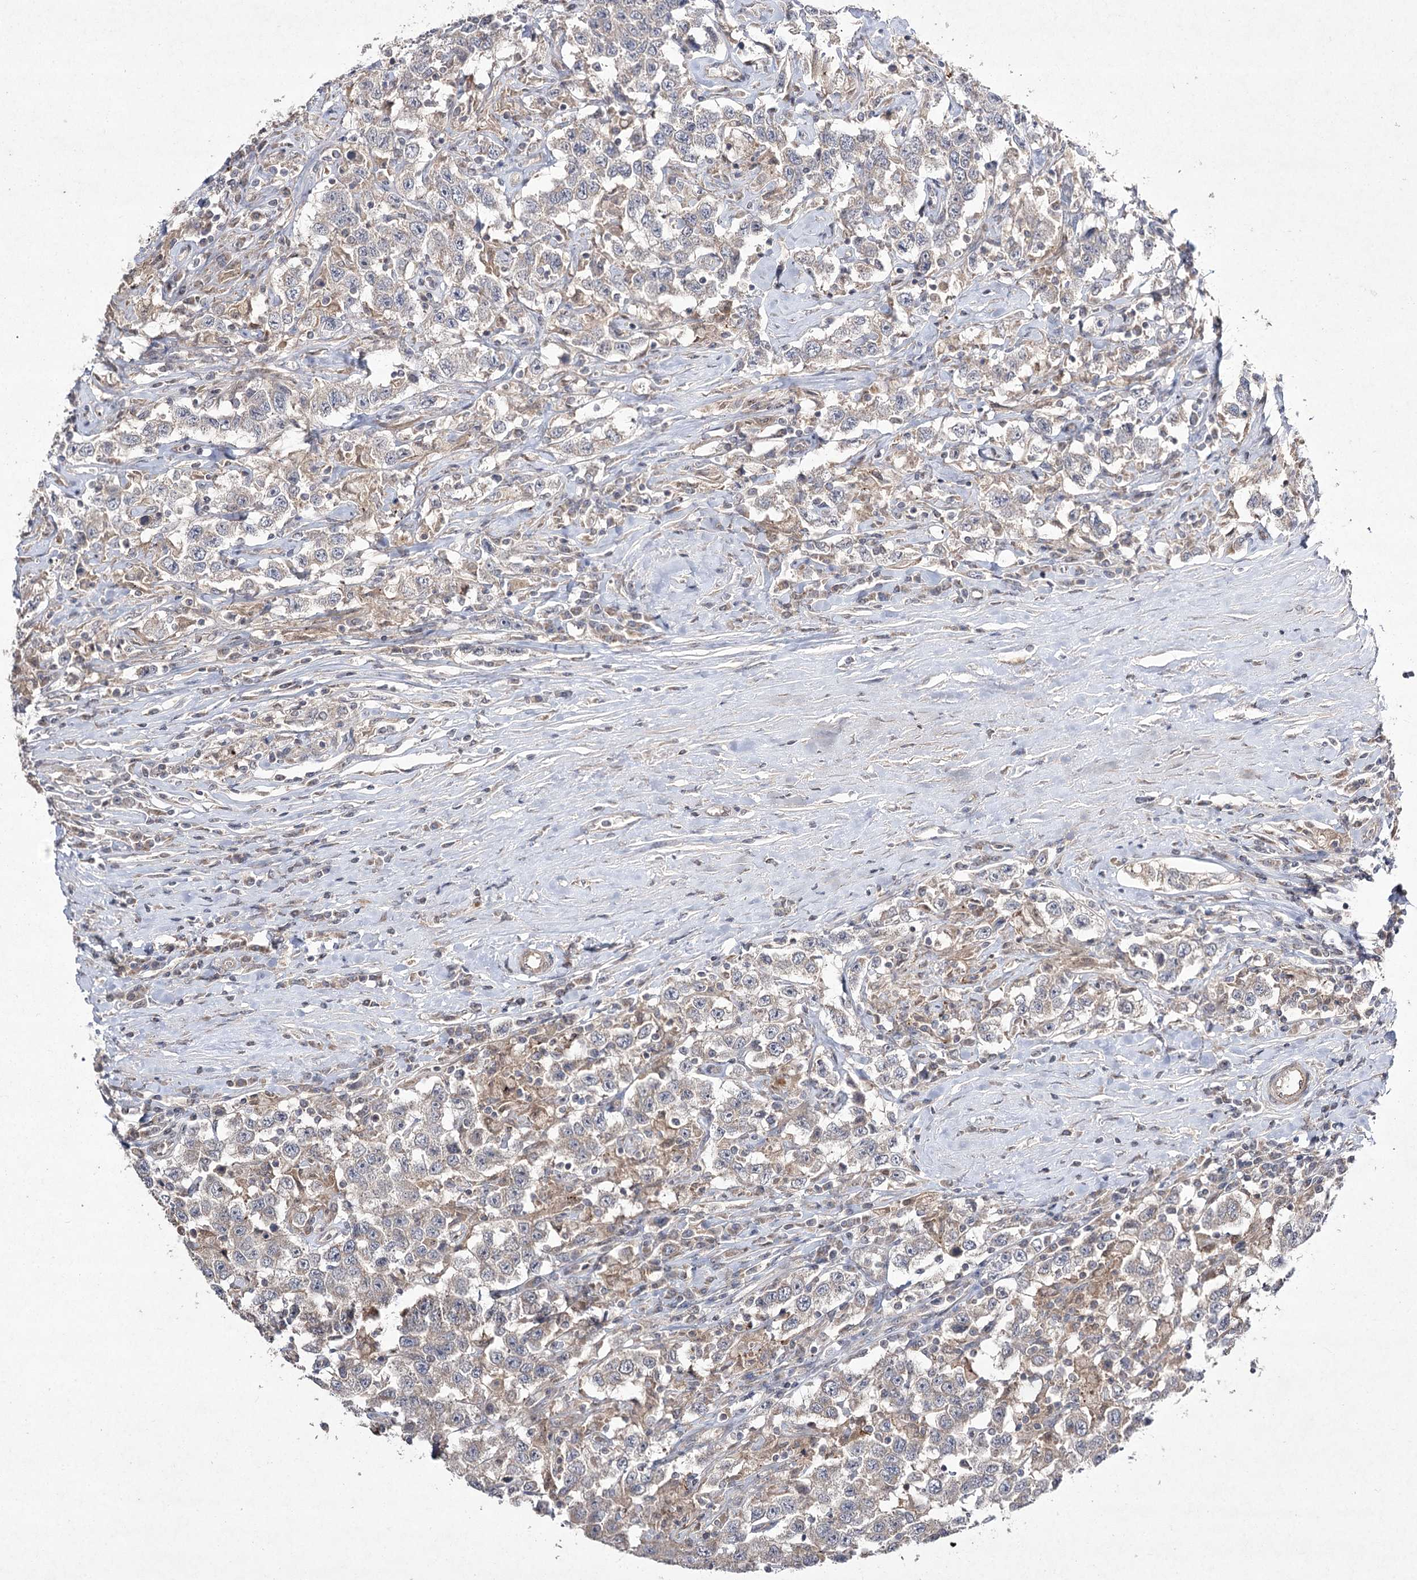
{"staining": {"intensity": "weak", "quantity": "25%-75%", "location": "cytoplasmic/membranous"}, "tissue": "testis cancer", "cell_type": "Tumor cells", "image_type": "cancer", "snomed": [{"axis": "morphology", "description": "Seminoma, NOS"}, {"axis": "topography", "description": "Testis"}], "caption": "IHC (DAB (3,3'-diaminobenzidine)) staining of human seminoma (testis) reveals weak cytoplasmic/membranous protein expression in about 25%-75% of tumor cells.", "gene": "FANCL", "patient": {"sex": "male", "age": 41}}